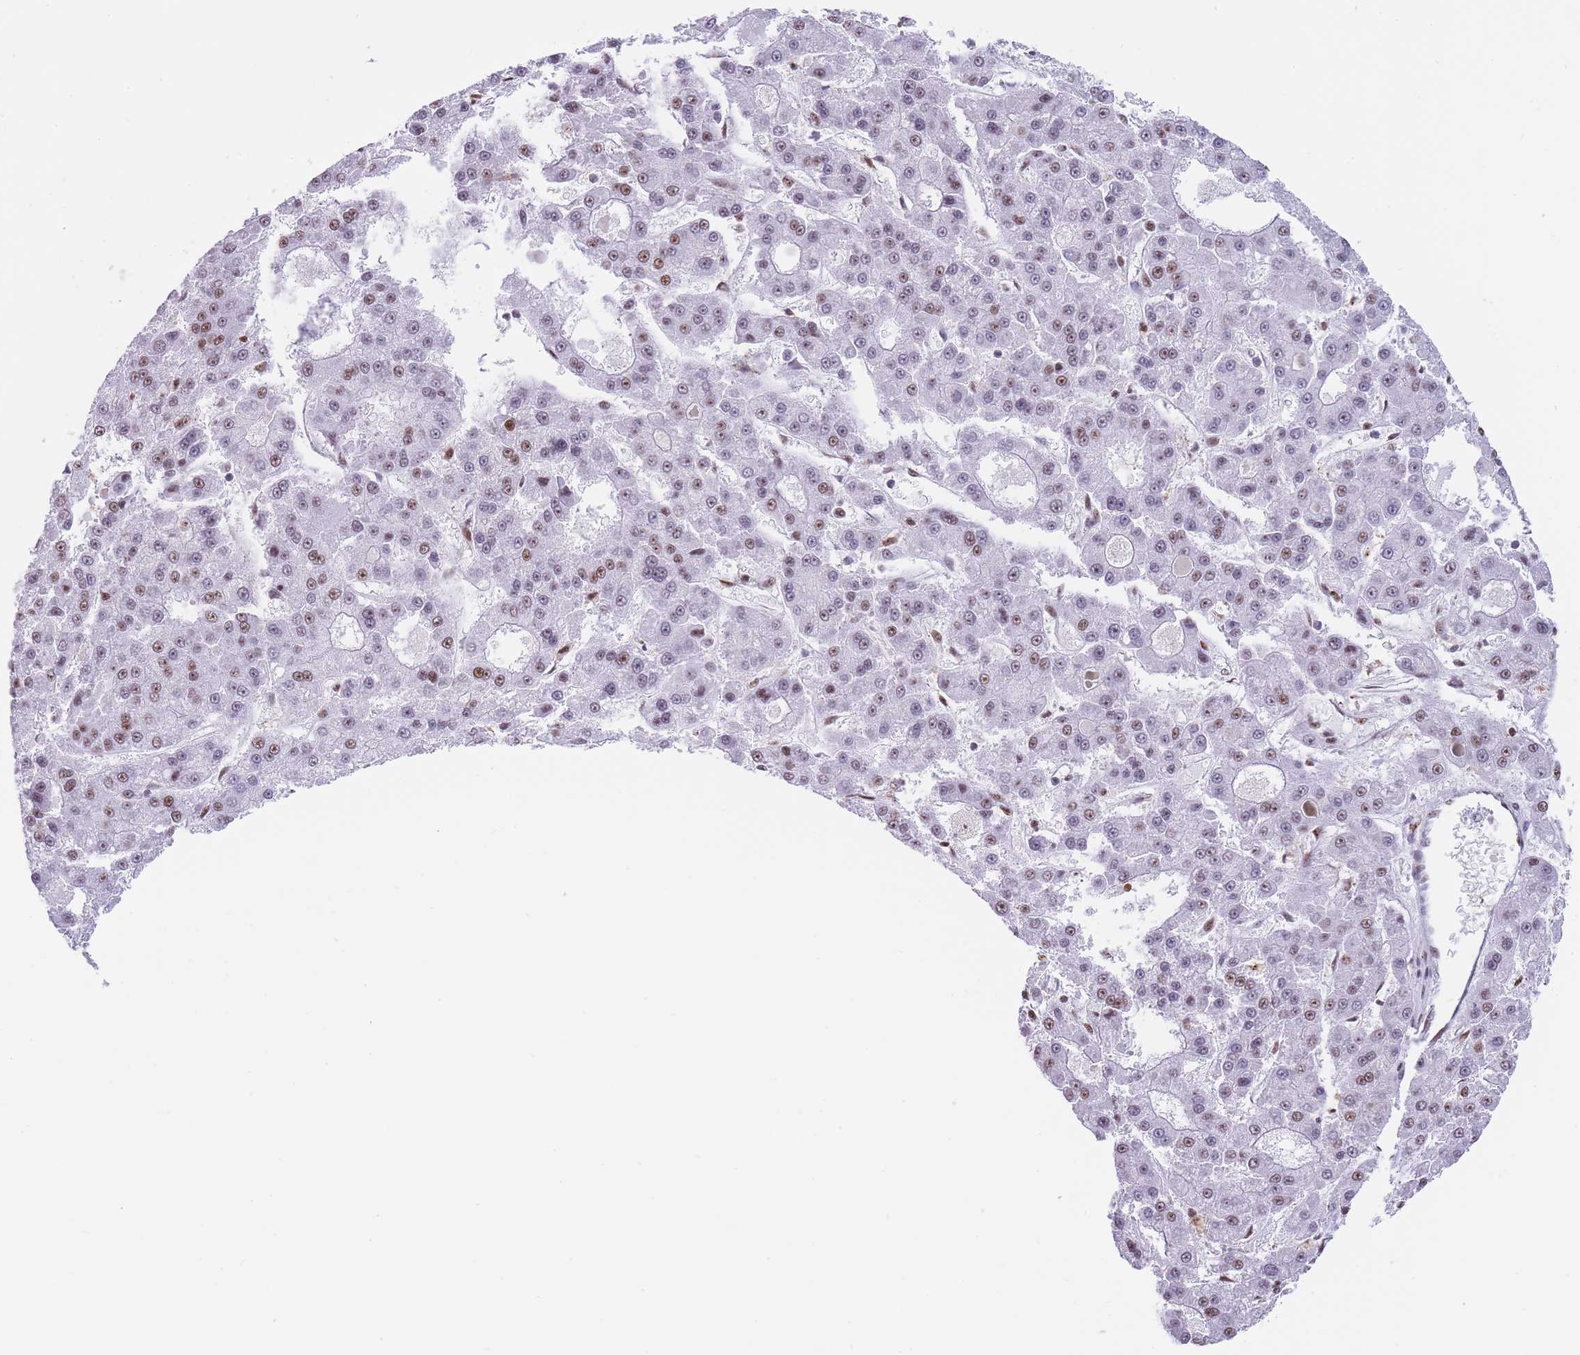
{"staining": {"intensity": "weak", "quantity": "25%-75%", "location": "nuclear"}, "tissue": "liver cancer", "cell_type": "Tumor cells", "image_type": "cancer", "snomed": [{"axis": "morphology", "description": "Carcinoma, Hepatocellular, NOS"}, {"axis": "topography", "description": "Liver"}], "caption": "High-power microscopy captured an IHC photomicrograph of hepatocellular carcinoma (liver), revealing weak nuclear staining in about 25%-75% of tumor cells.", "gene": "EVC2", "patient": {"sex": "male", "age": 70}}